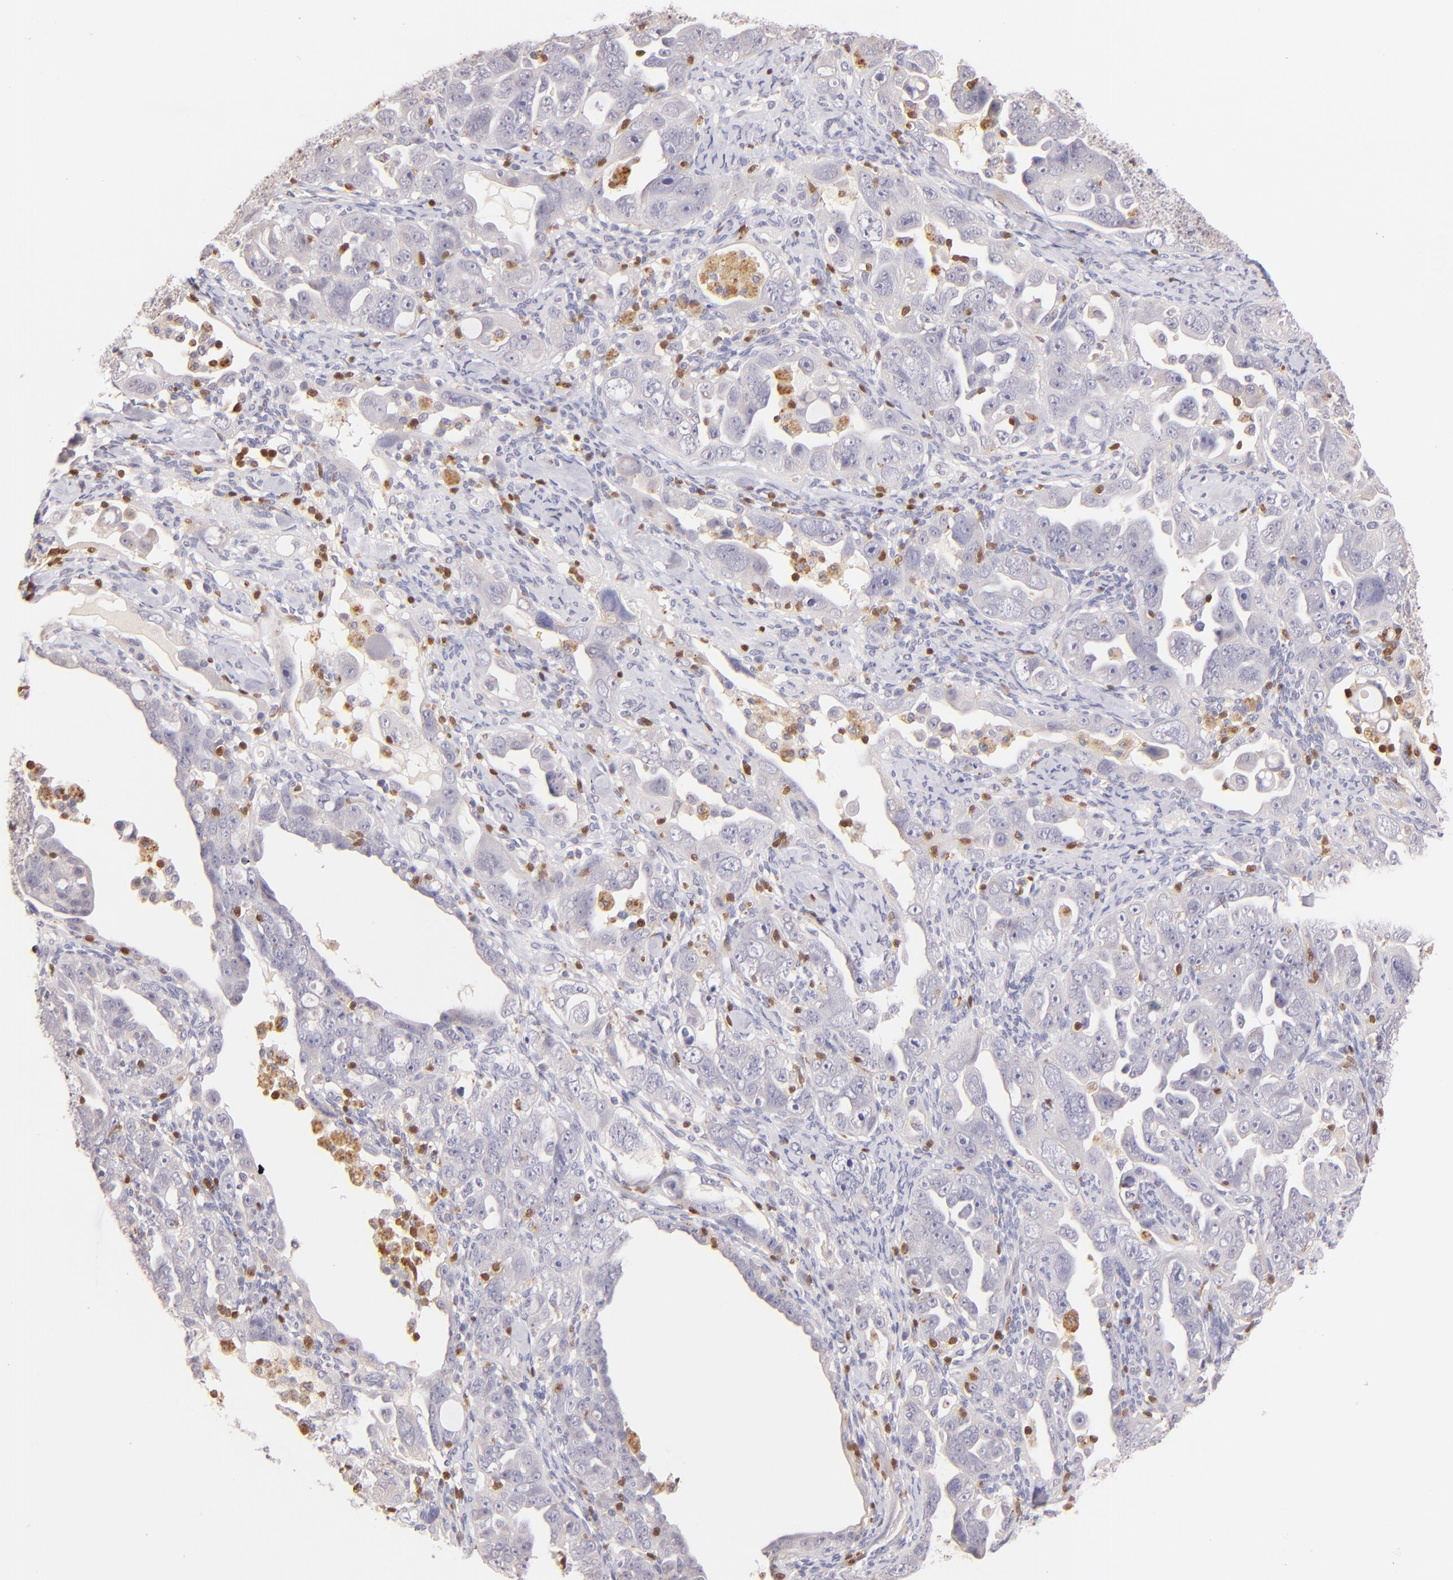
{"staining": {"intensity": "negative", "quantity": "none", "location": "none"}, "tissue": "ovarian cancer", "cell_type": "Tumor cells", "image_type": "cancer", "snomed": [{"axis": "morphology", "description": "Cystadenocarcinoma, serous, NOS"}, {"axis": "topography", "description": "Ovary"}], "caption": "Tumor cells show no significant expression in ovarian cancer (serous cystadenocarcinoma).", "gene": "ZAP70", "patient": {"sex": "female", "age": 66}}